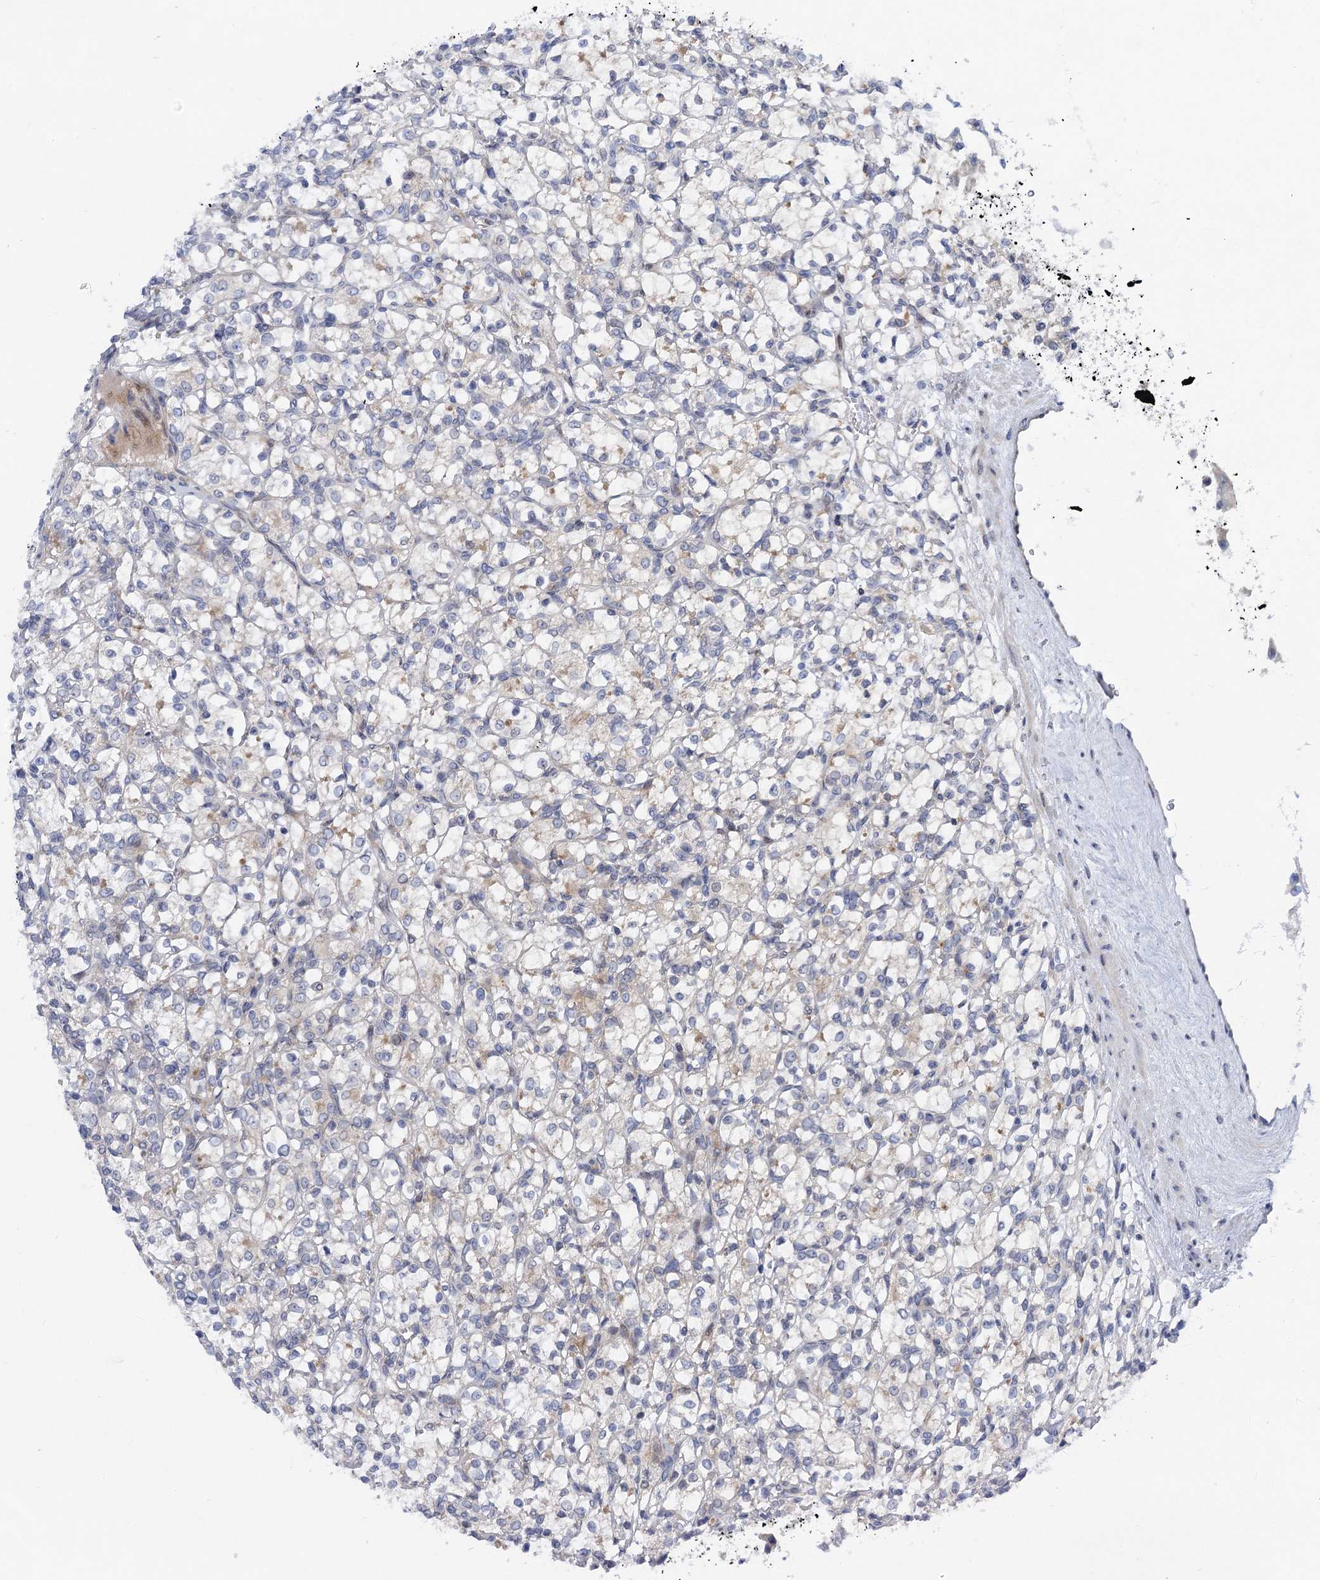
{"staining": {"intensity": "negative", "quantity": "none", "location": "none"}, "tissue": "renal cancer", "cell_type": "Tumor cells", "image_type": "cancer", "snomed": [{"axis": "morphology", "description": "Adenocarcinoma, NOS"}, {"axis": "topography", "description": "Kidney"}], "caption": "A high-resolution micrograph shows immunohistochemistry staining of renal adenocarcinoma, which displays no significant positivity in tumor cells.", "gene": "QPCTL", "patient": {"sex": "female", "age": 69}}